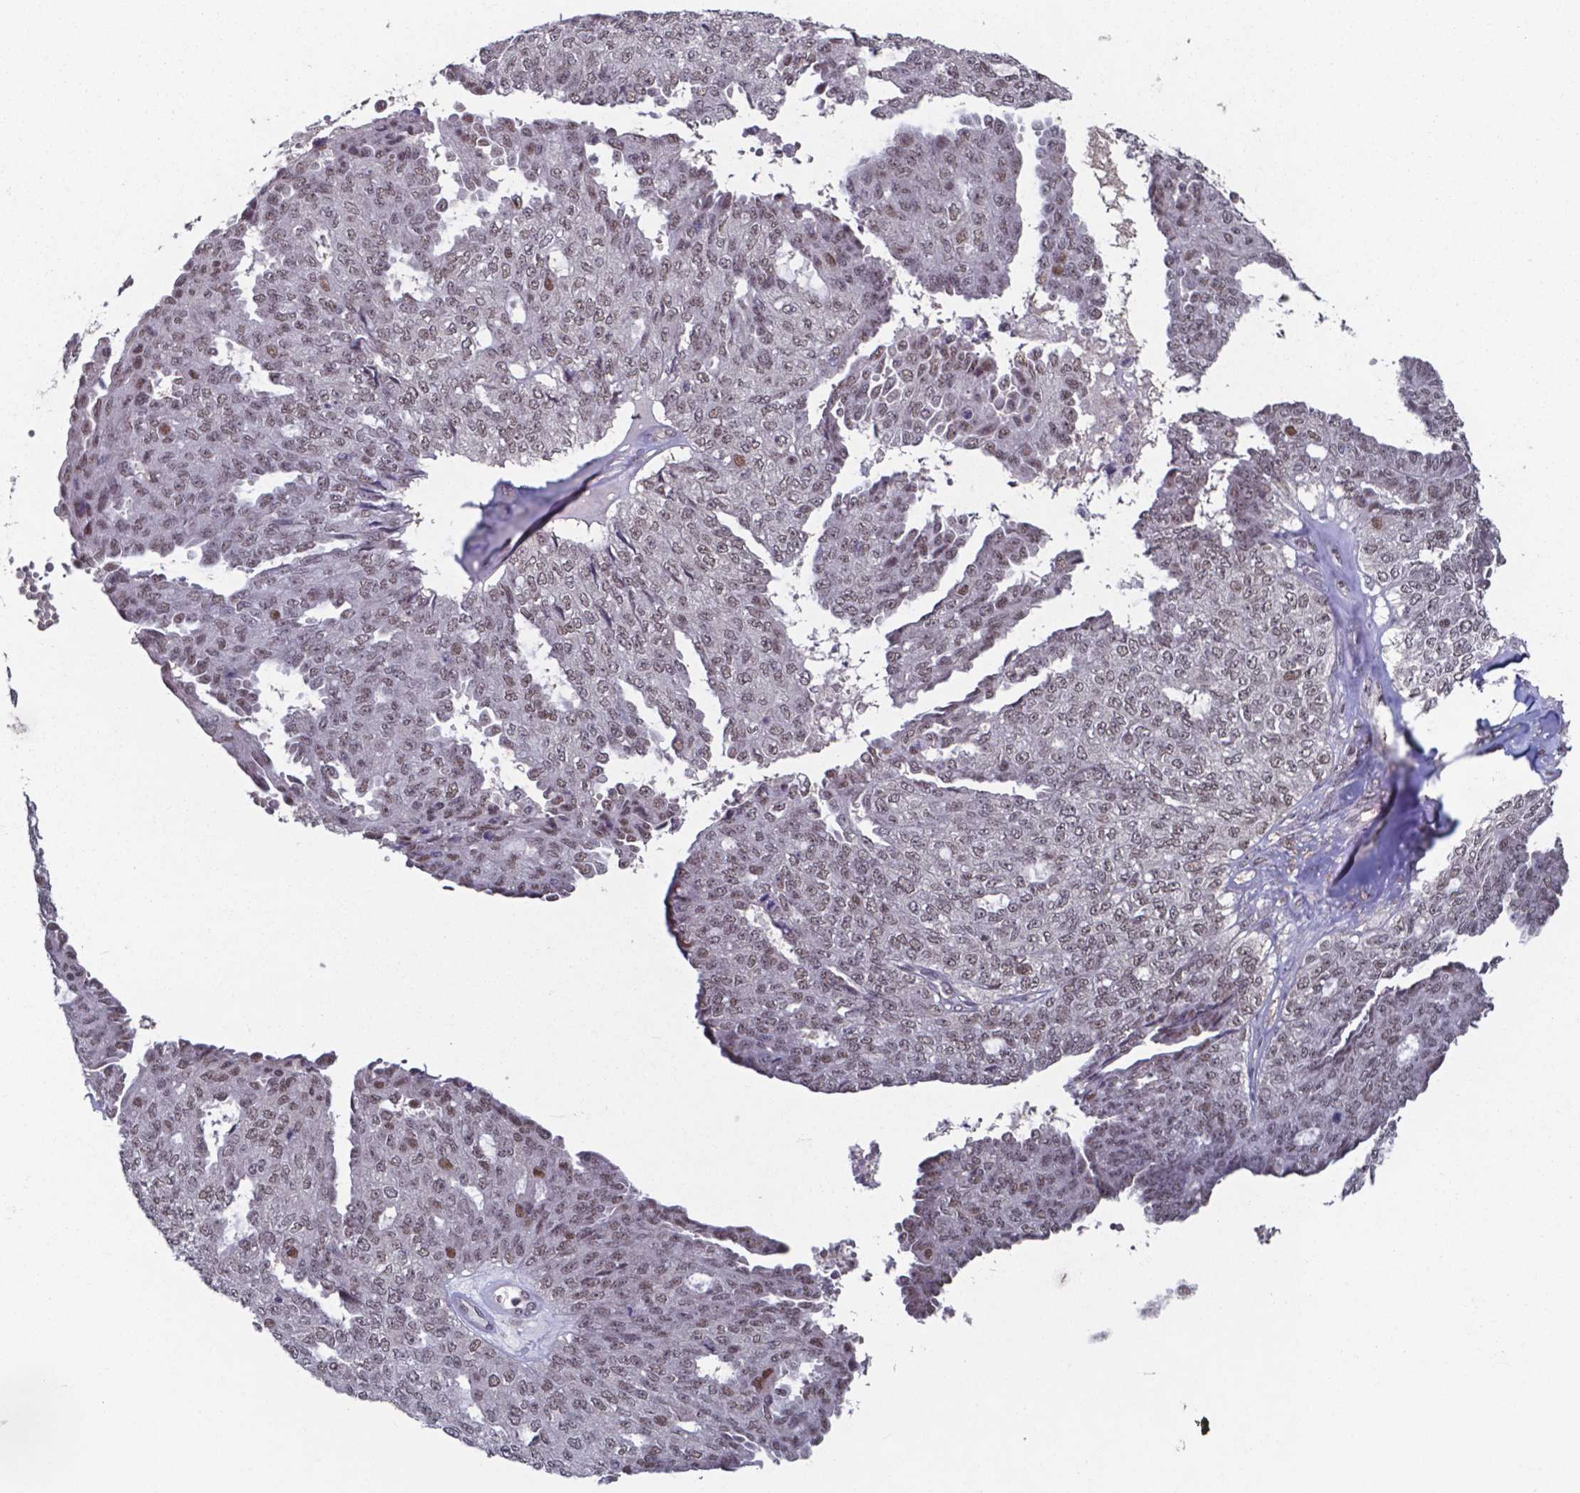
{"staining": {"intensity": "weak", "quantity": "25%-75%", "location": "nuclear"}, "tissue": "ovarian cancer", "cell_type": "Tumor cells", "image_type": "cancer", "snomed": [{"axis": "morphology", "description": "Cystadenocarcinoma, serous, NOS"}, {"axis": "topography", "description": "Ovary"}], "caption": "Immunohistochemistry (DAB (3,3'-diaminobenzidine)) staining of ovarian cancer exhibits weak nuclear protein positivity in approximately 25%-75% of tumor cells.", "gene": "UBA1", "patient": {"sex": "female", "age": 71}}